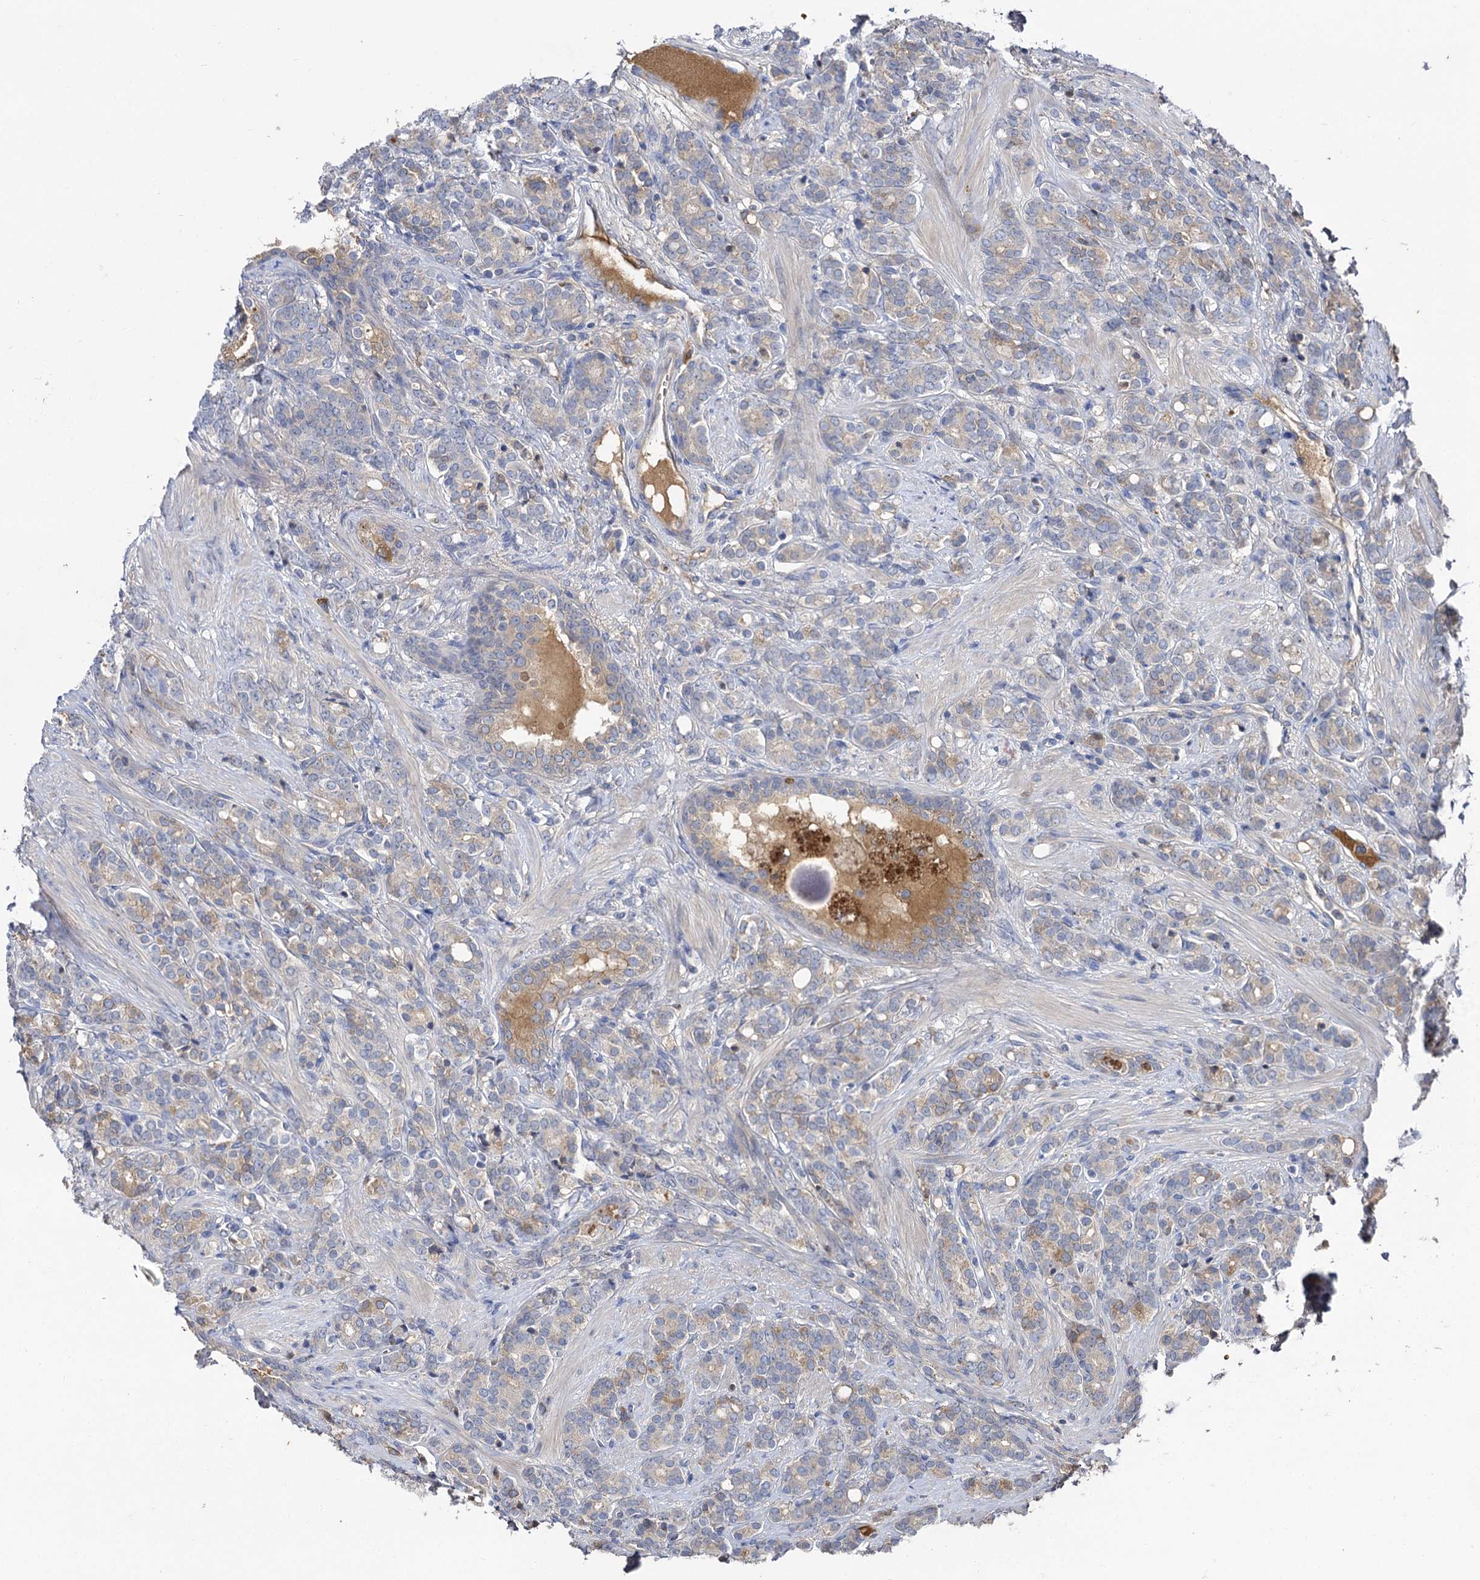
{"staining": {"intensity": "weak", "quantity": "<25%", "location": "cytoplasmic/membranous"}, "tissue": "prostate cancer", "cell_type": "Tumor cells", "image_type": "cancer", "snomed": [{"axis": "morphology", "description": "Adenocarcinoma, High grade"}, {"axis": "topography", "description": "Prostate"}], "caption": "DAB immunohistochemical staining of human prostate cancer shows no significant expression in tumor cells.", "gene": "USP50", "patient": {"sex": "male", "age": 62}}